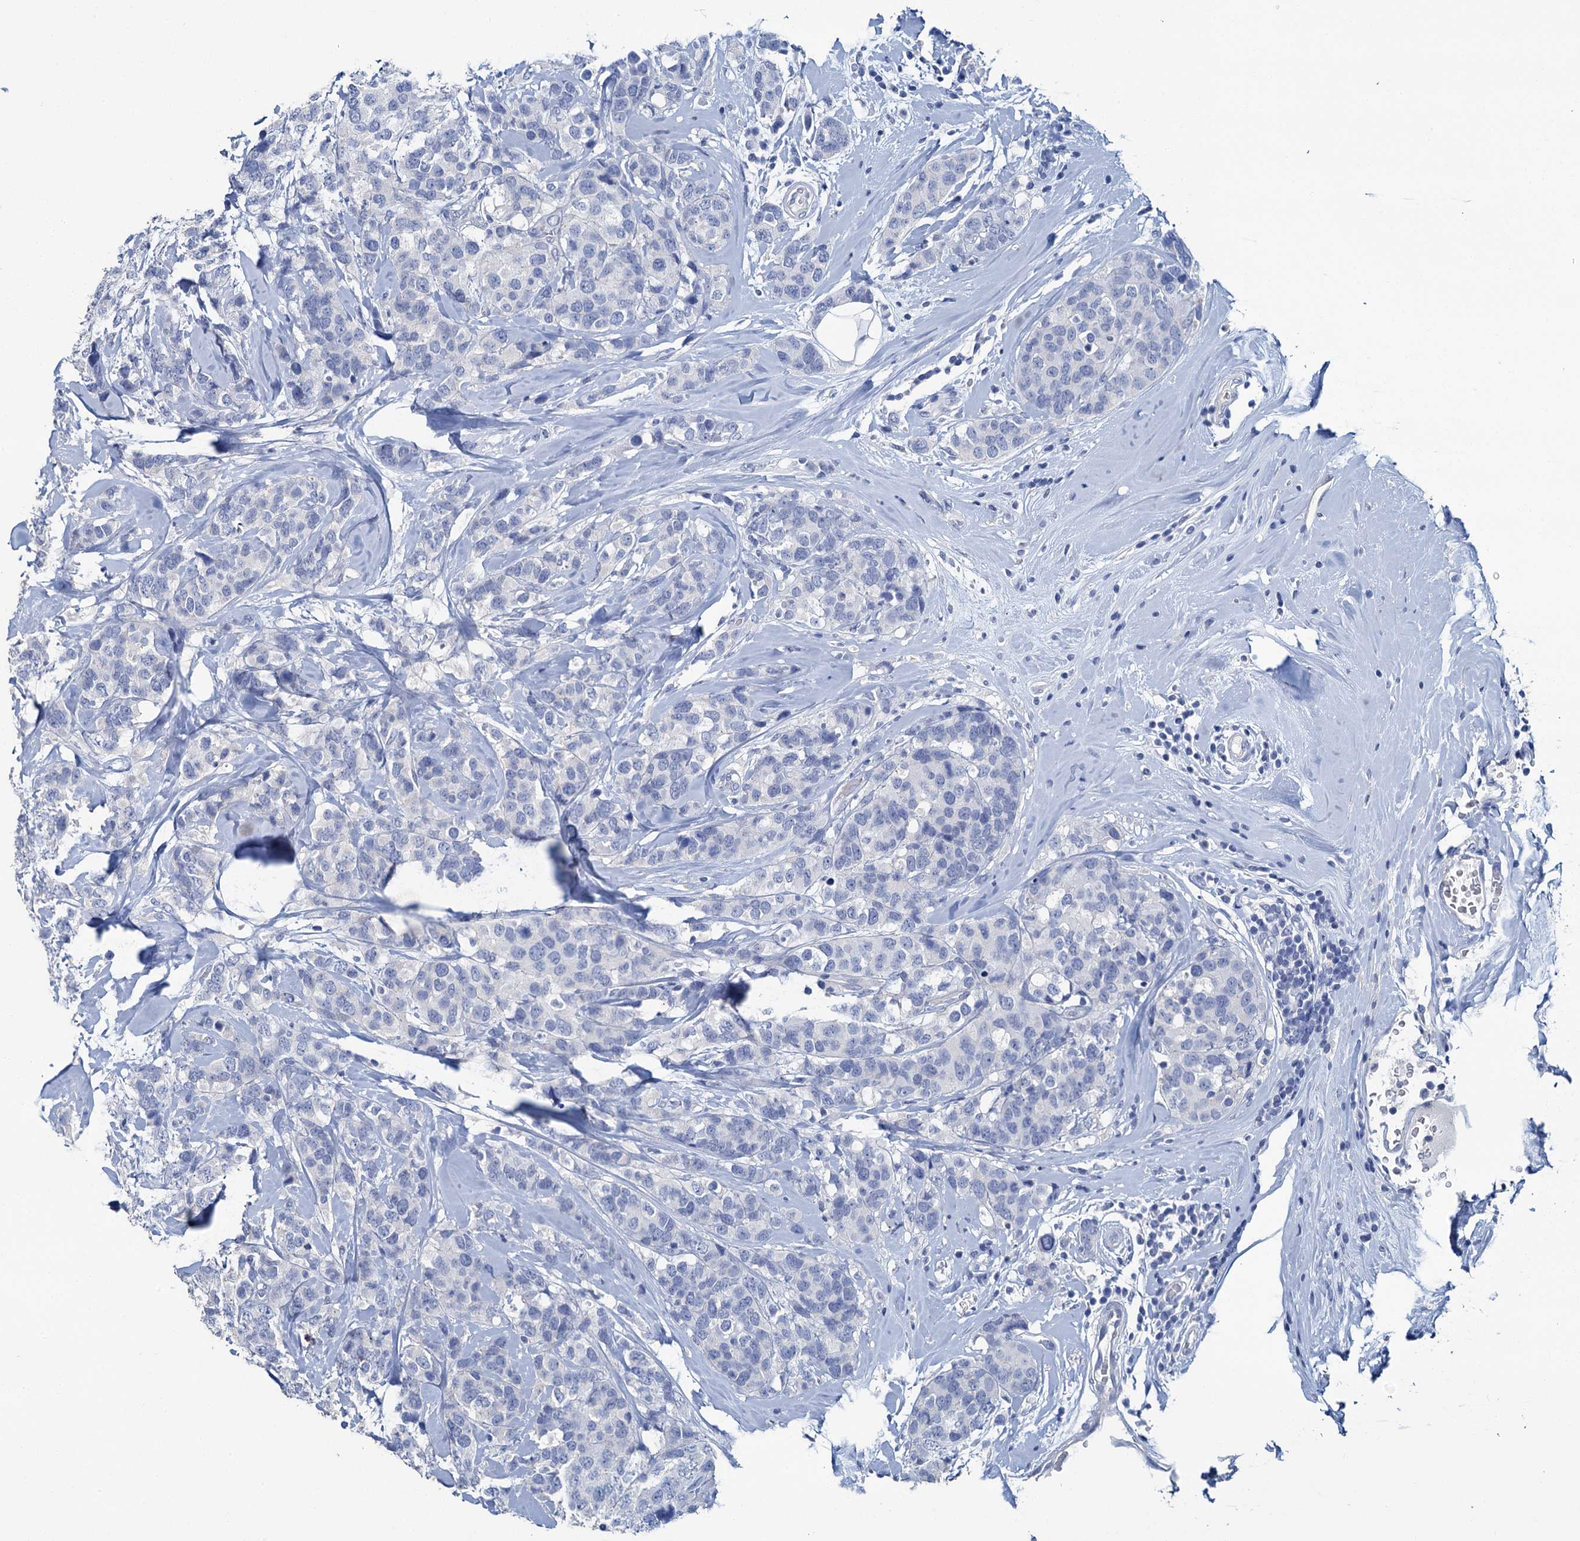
{"staining": {"intensity": "negative", "quantity": "none", "location": "none"}, "tissue": "breast cancer", "cell_type": "Tumor cells", "image_type": "cancer", "snomed": [{"axis": "morphology", "description": "Lobular carcinoma"}, {"axis": "topography", "description": "Breast"}], "caption": "DAB (3,3'-diaminobenzidine) immunohistochemical staining of human lobular carcinoma (breast) displays no significant positivity in tumor cells.", "gene": "SNCB", "patient": {"sex": "female", "age": 59}}